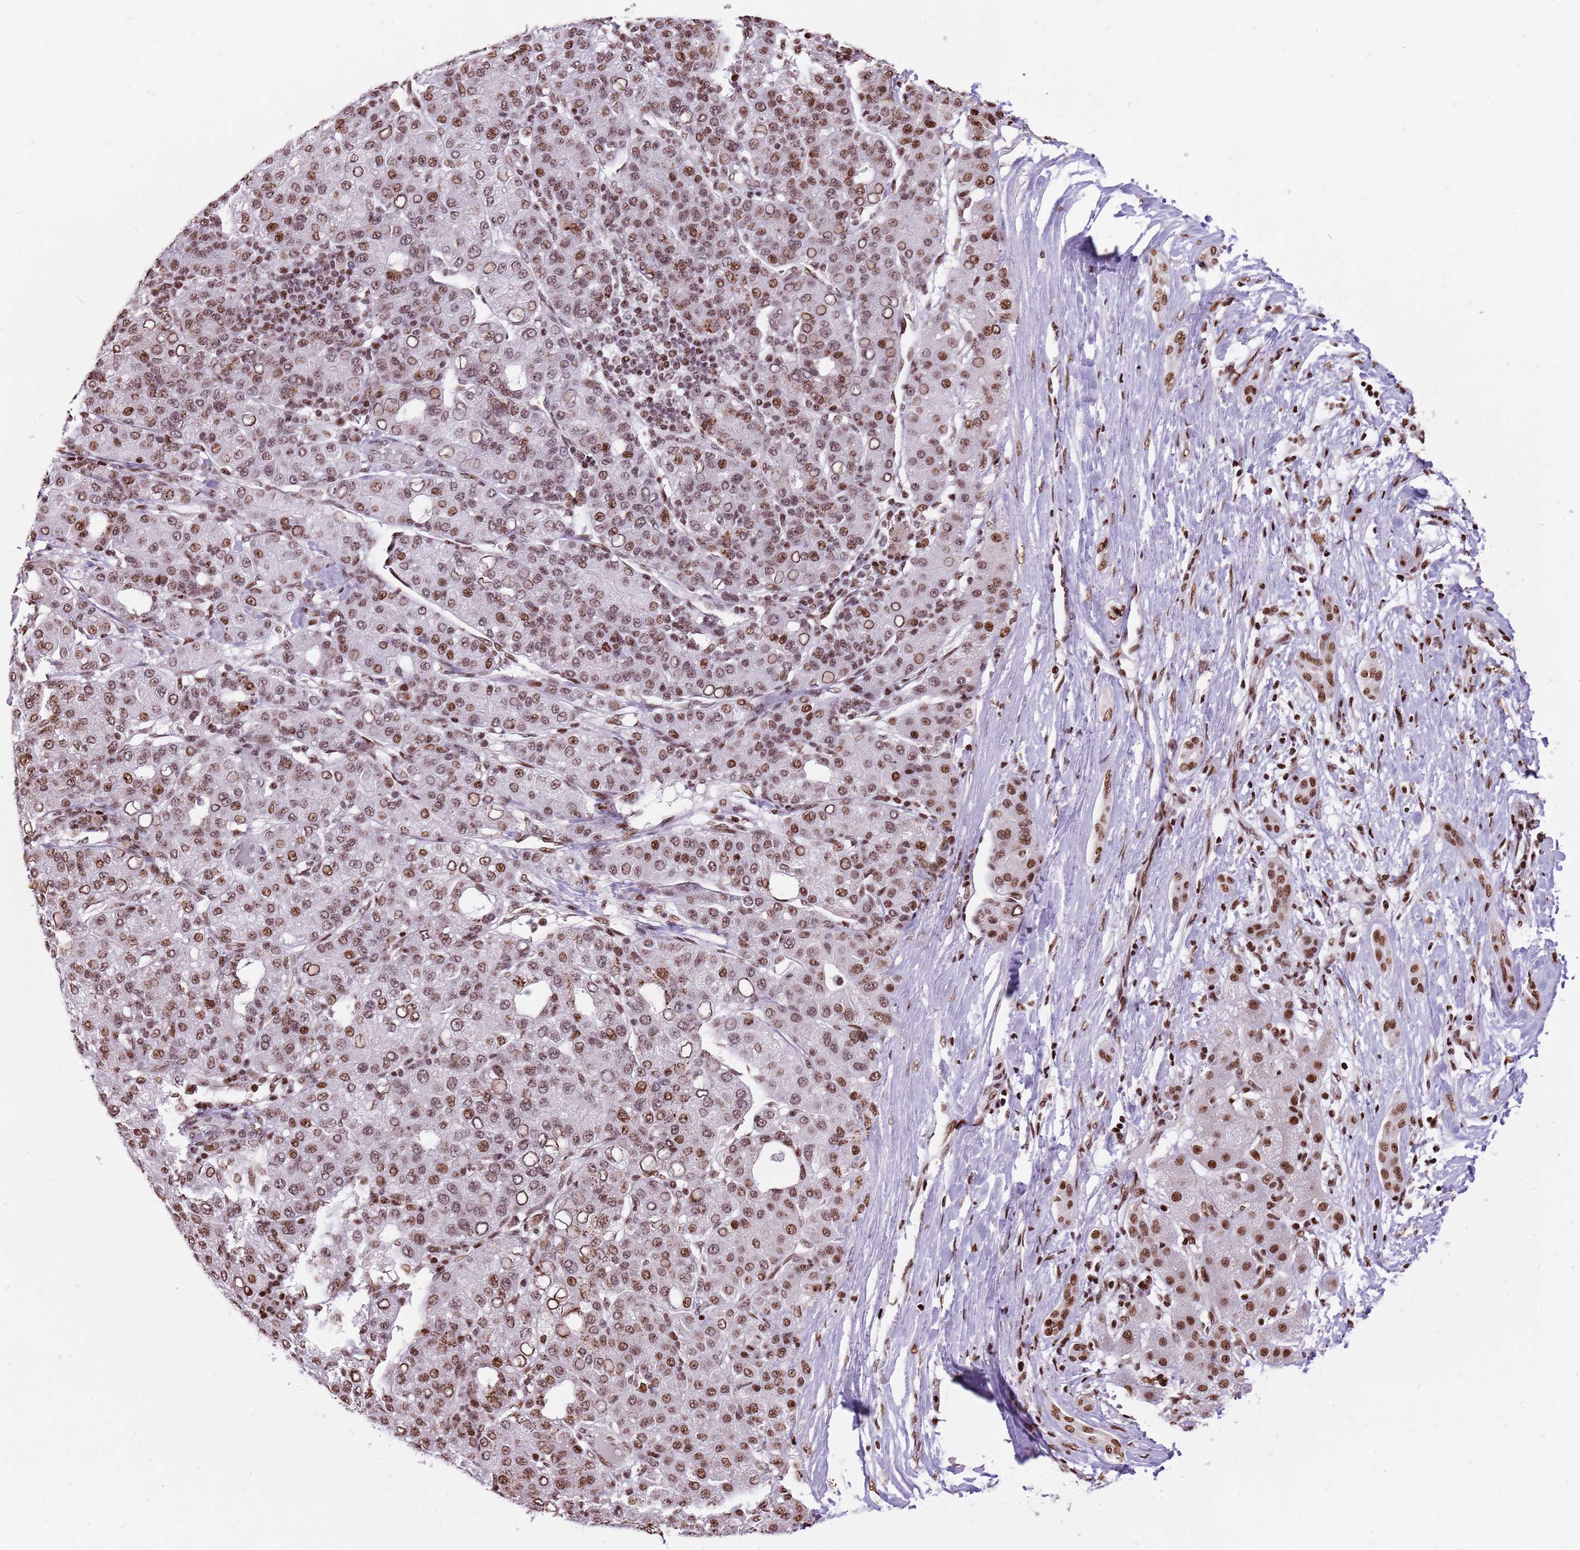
{"staining": {"intensity": "moderate", "quantity": ">75%", "location": "nuclear"}, "tissue": "liver cancer", "cell_type": "Tumor cells", "image_type": "cancer", "snomed": [{"axis": "morphology", "description": "Carcinoma, Hepatocellular, NOS"}, {"axis": "topography", "description": "Liver"}], "caption": "Liver cancer (hepatocellular carcinoma) stained with a protein marker reveals moderate staining in tumor cells.", "gene": "WASHC4", "patient": {"sex": "male", "age": 65}}